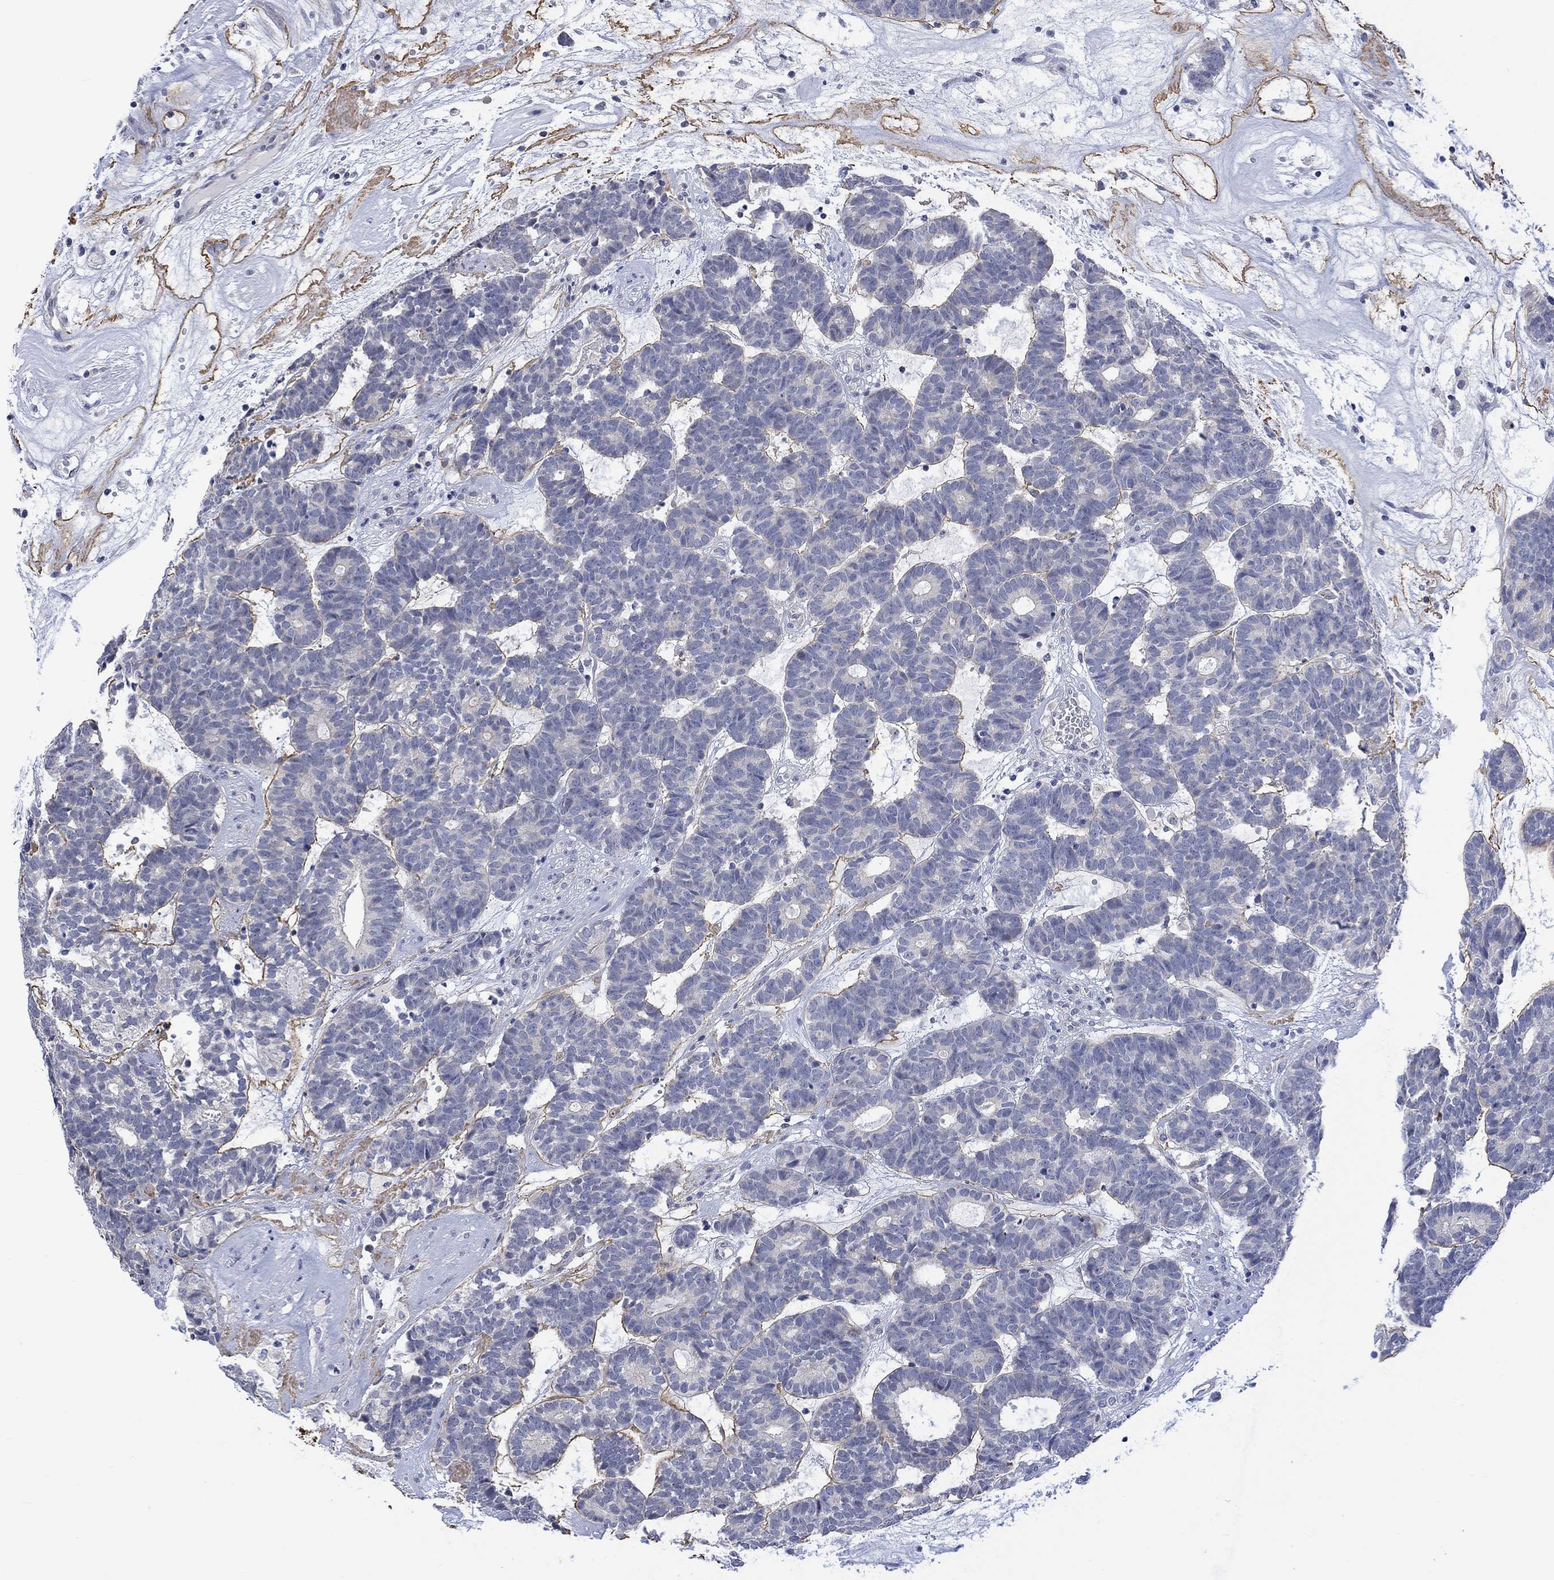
{"staining": {"intensity": "moderate", "quantity": "<25%", "location": "cytoplasmic/membranous"}, "tissue": "head and neck cancer", "cell_type": "Tumor cells", "image_type": "cancer", "snomed": [{"axis": "morphology", "description": "Adenocarcinoma, NOS"}, {"axis": "topography", "description": "Head-Neck"}], "caption": "High-magnification brightfield microscopy of head and neck adenocarcinoma stained with DAB (3,3'-diaminobenzidine) (brown) and counterstained with hematoxylin (blue). tumor cells exhibit moderate cytoplasmic/membranous expression is identified in approximately<25% of cells. (DAB = brown stain, brightfield microscopy at high magnification).", "gene": "DCX", "patient": {"sex": "female", "age": 81}}